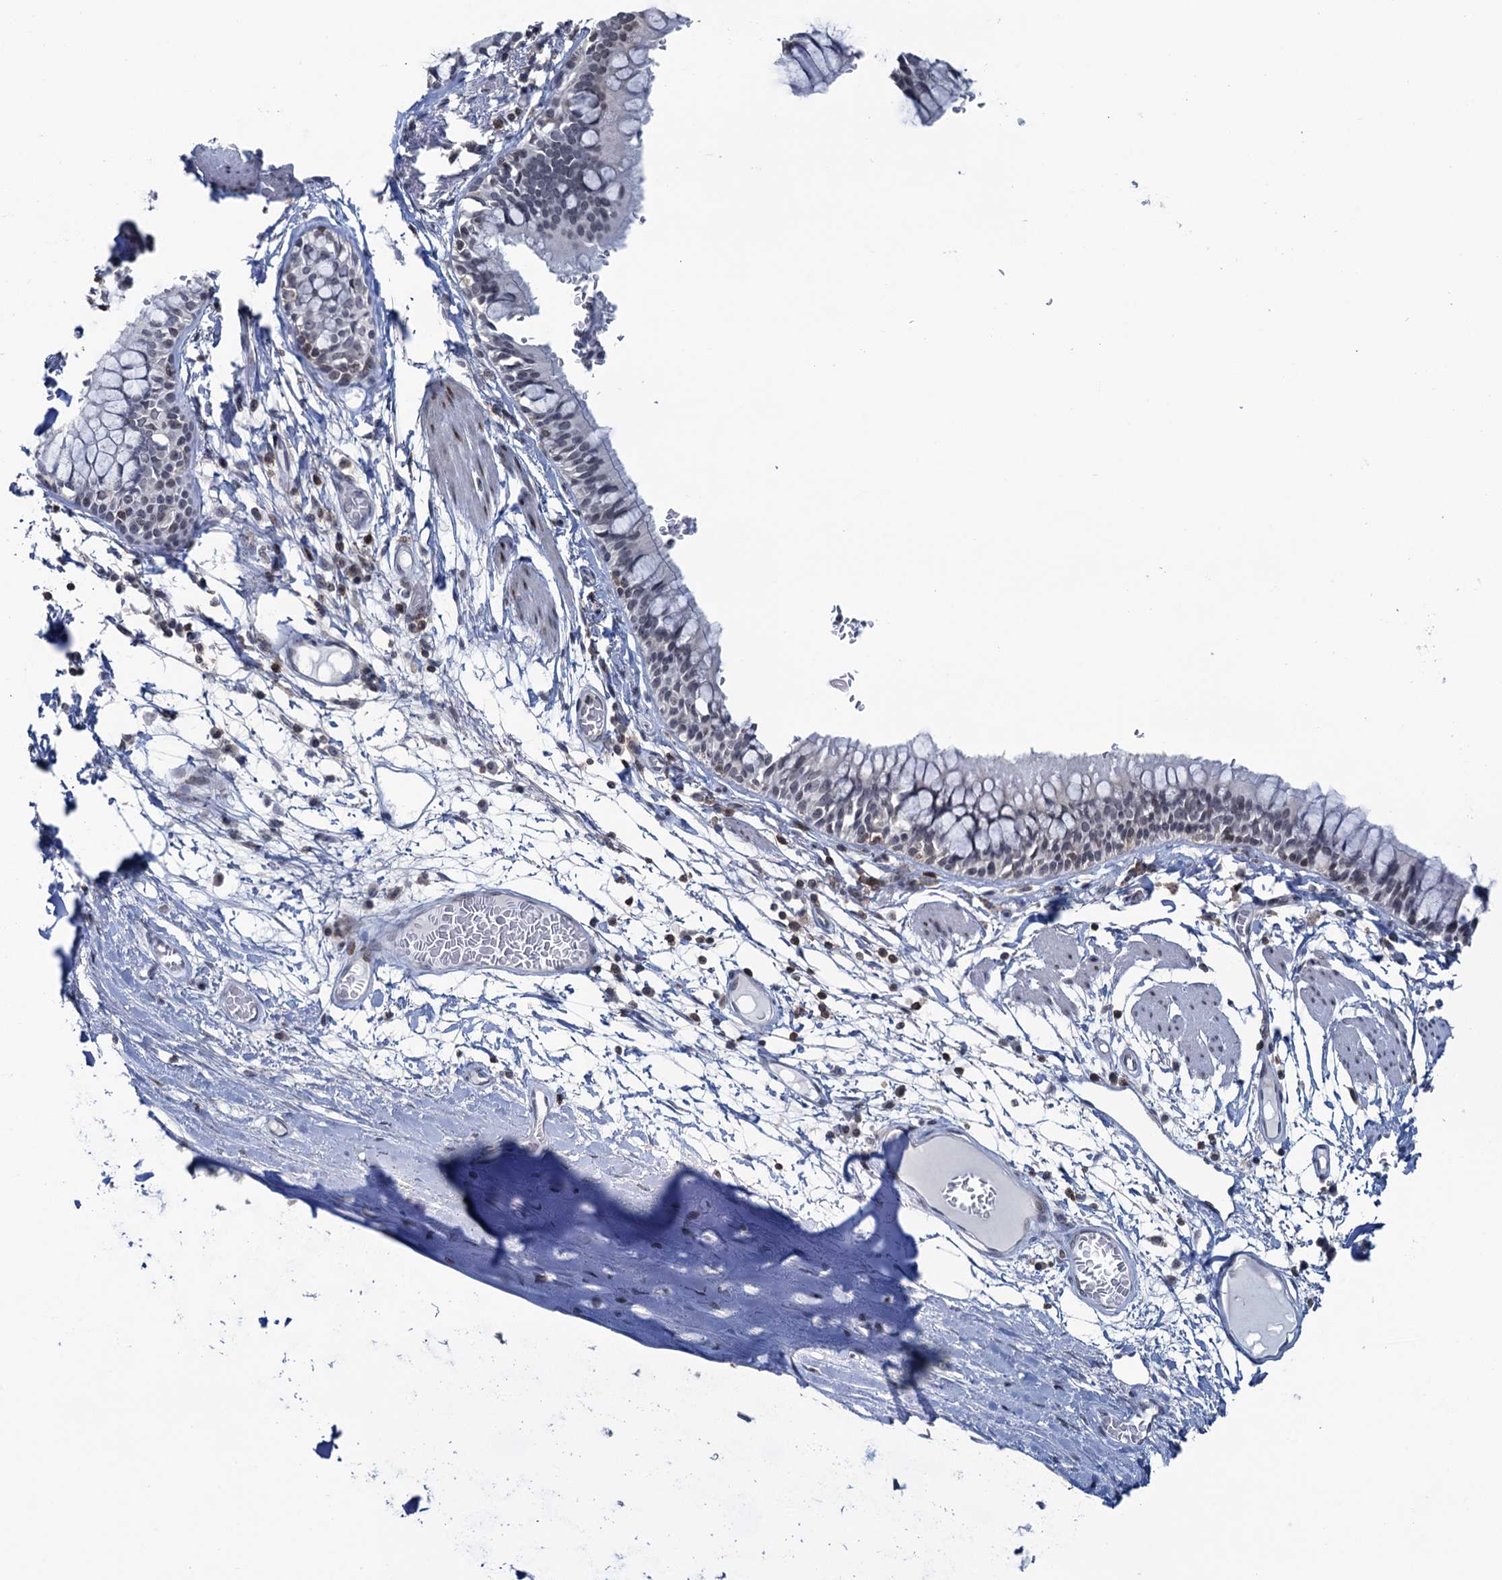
{"staining": {"intensity": "negative", "quantity": "none", "location": "none"}, "tissue": "bronchus", "cell_type": "Respiratory epithelial cells", "image_type": "normal", "snomed": [{"axis": "morphology", "description": "Normal tissue, NOS"}, {"axis": "topography", "description": "Cartilage tissue"}, {"axis": "topography", "description": "Bronchus"}], "caption": "Image shows no significant protein staining in respiratory epithelial cells of normal bronchus. The staining was performed using DAB to visualize the protein expression in brown, while the nuclei were stained in blue with hematoxylin (Magnification: 20x).", "gene": "FYB1", "patient": {"sex": "female", "age": 36}}